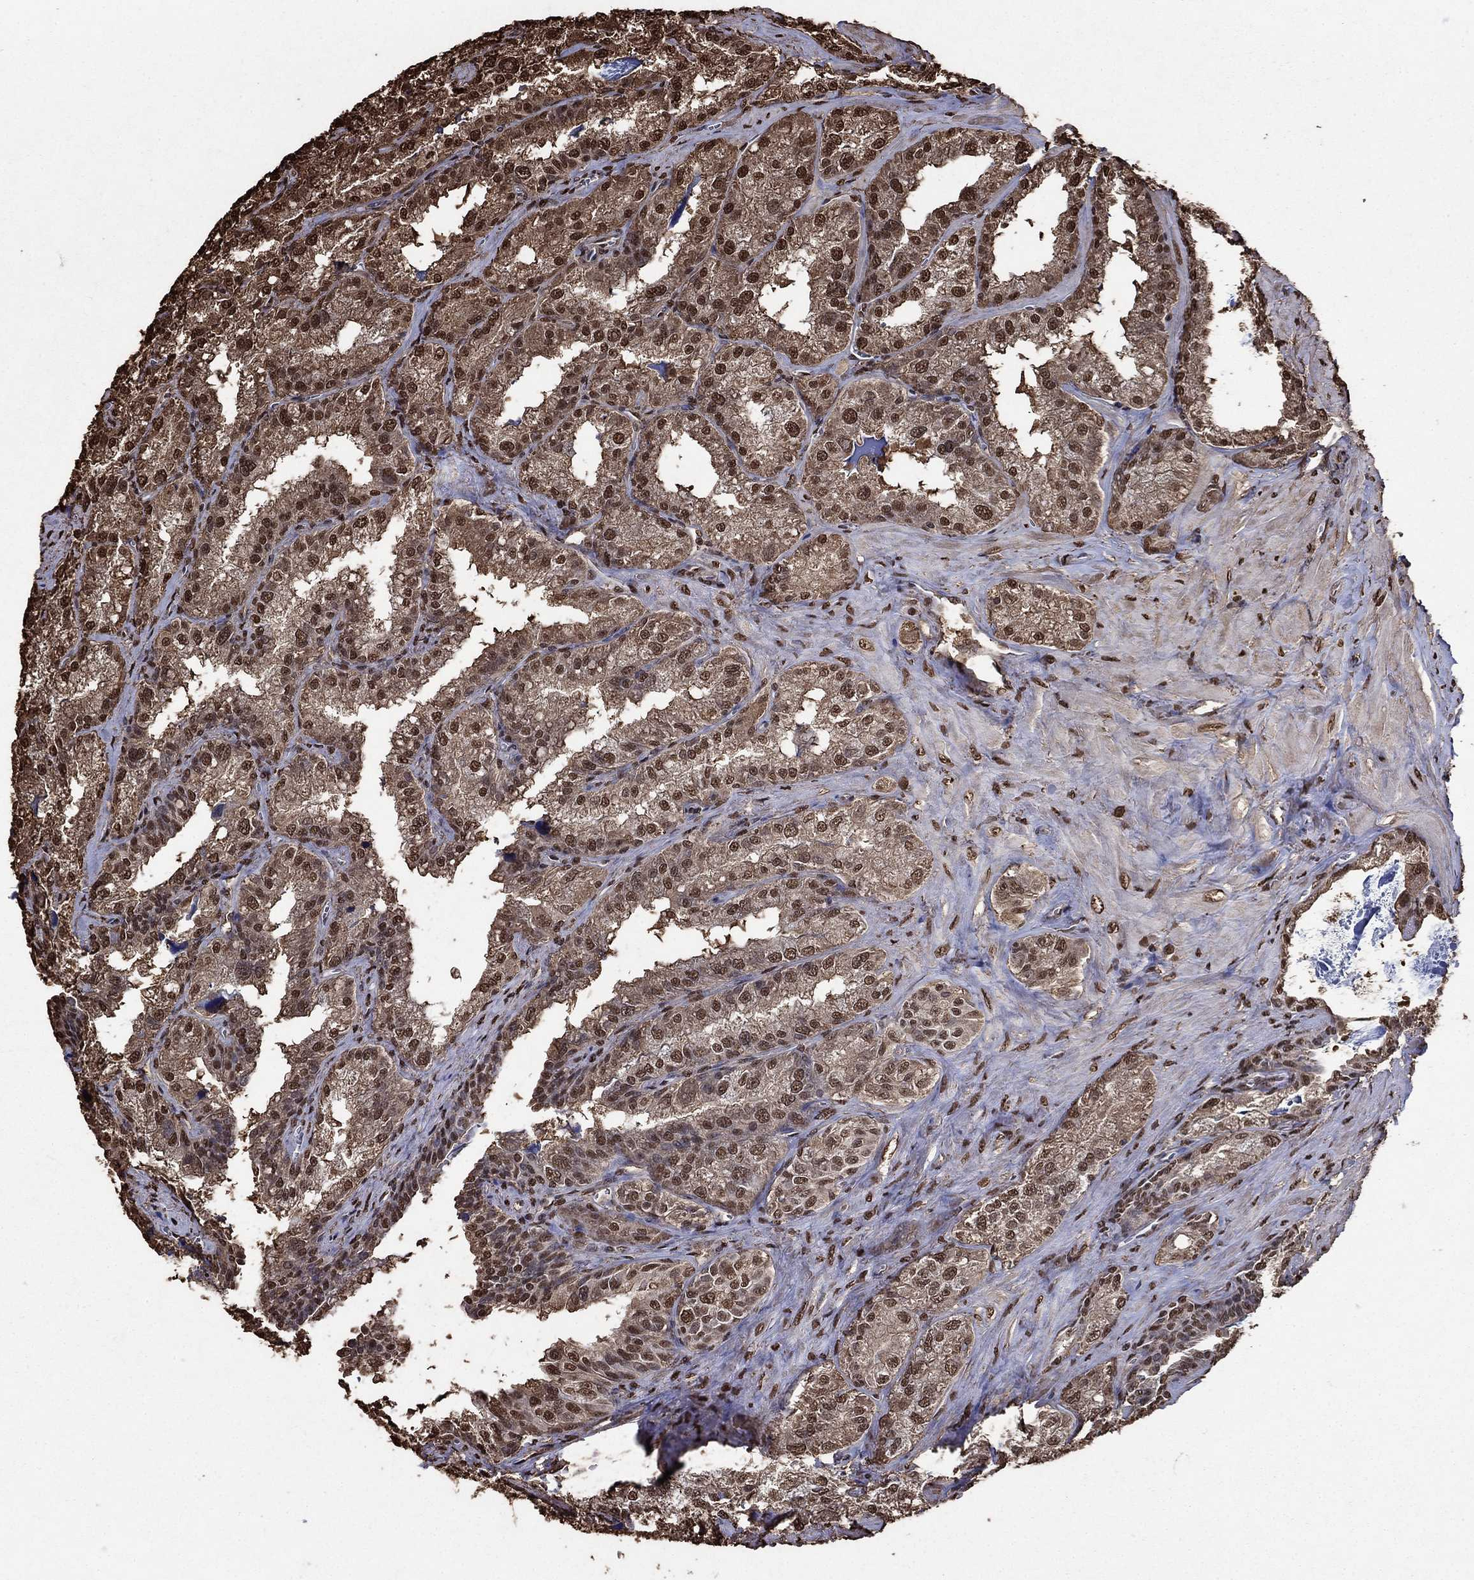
{"staining": {"intensity": "moderate", "quantity": ">75%", "location": "cytoplasmic/membranous,nuclear"}, "tissue": "seminal vesicle", "cell_type": "Glandular cells", "image_type": "normal", "snomed": [{"axis": "morphology", "description": "Normal tissue, NOS"}, {"axis": "topography", "description": "Seminal veicle"}], "caption": "A high-resolution histopathology image shows immunohistochemistry staining of benign seminal vesicle, which displays moderate cytoplasmic/membranous,nuclear positivity in approximately >75% of glandular cells.", "gene": "GAPDH", "patient": {"sex": "male", "age": 57}}